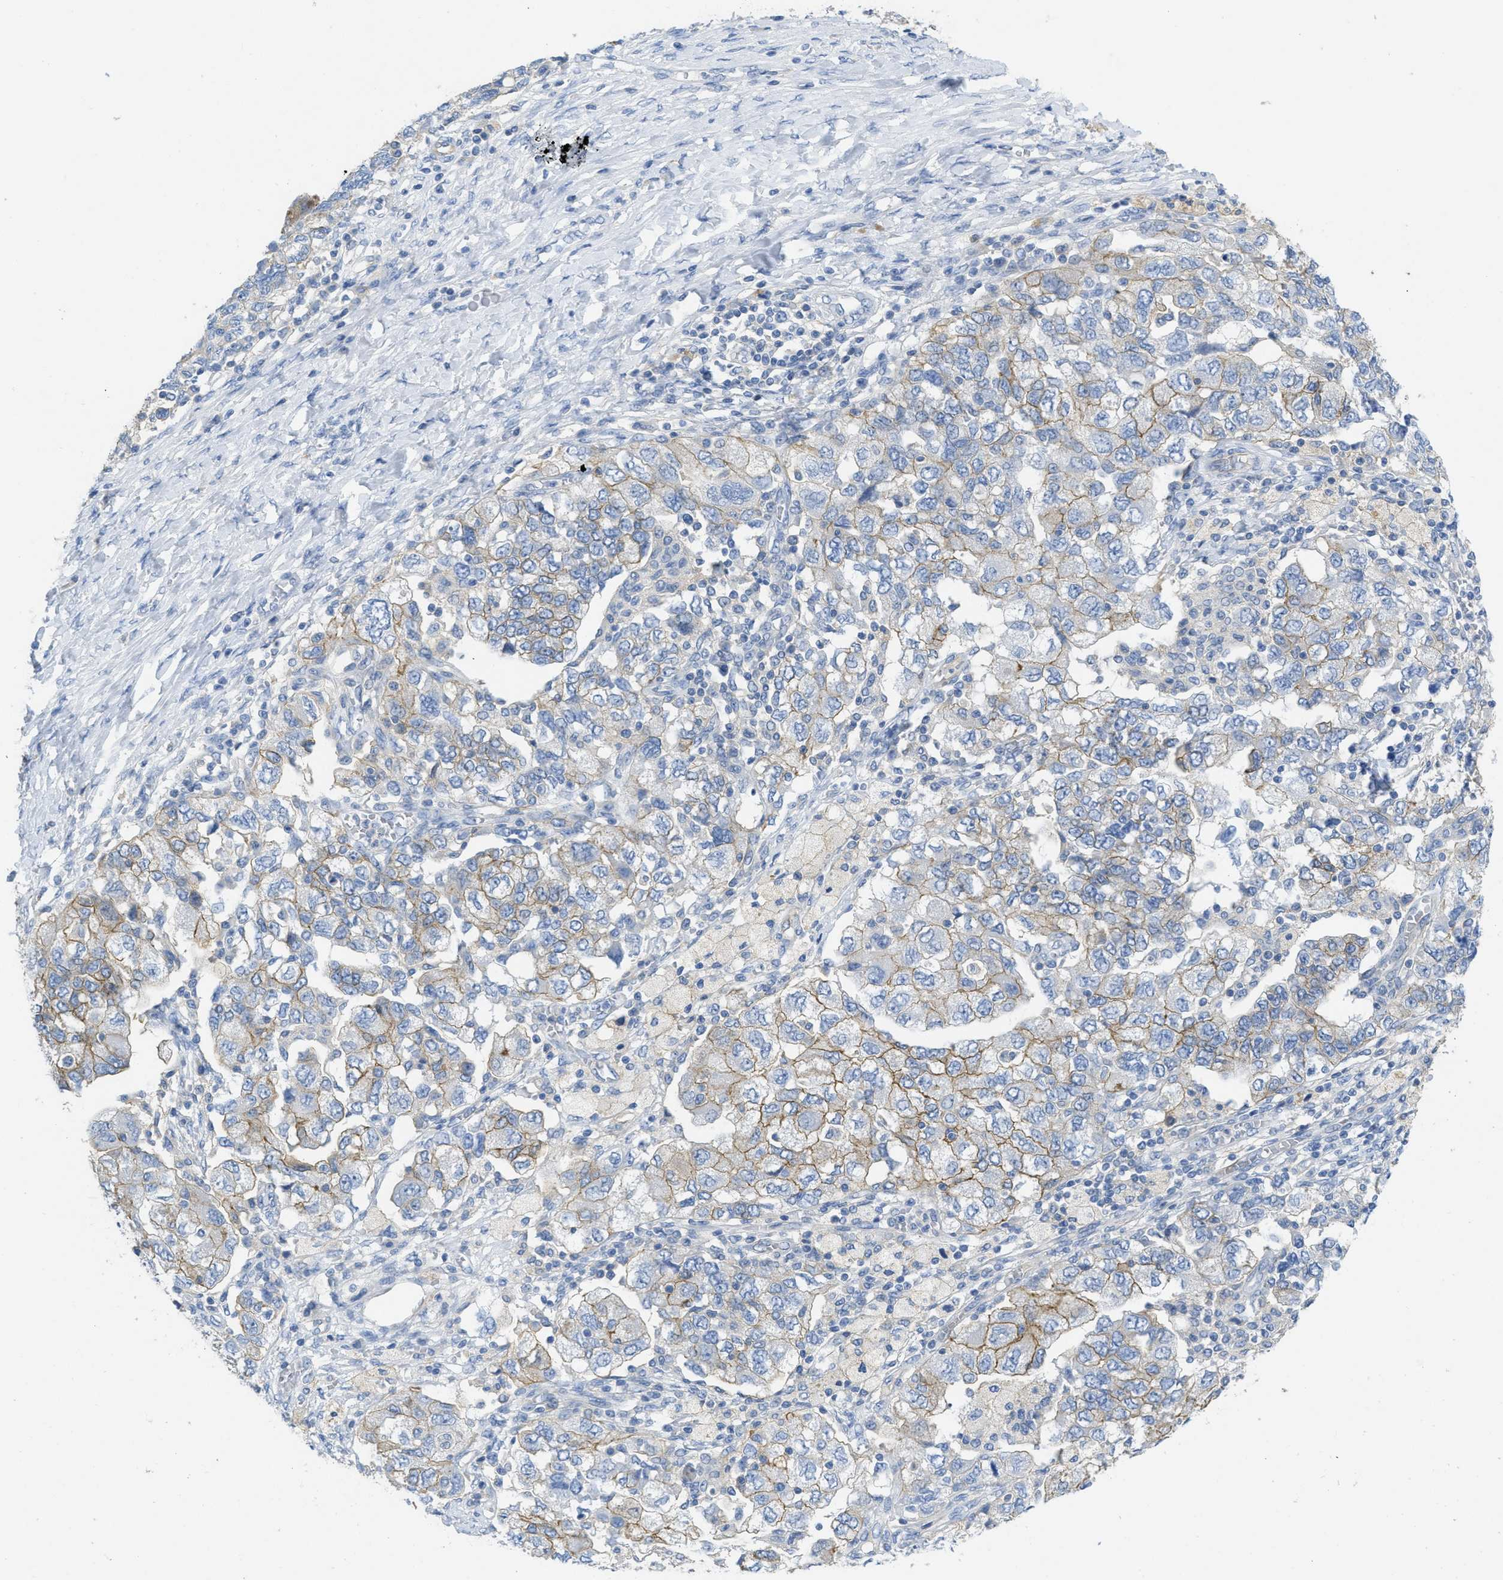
{"staining": {"intensity": "moderate", "quantity": ">75%", "location": "cytoplasmic/membranous"}, "tissue": "ovarian cancer", "cell_type": "Tumor cells", "image_type": "cancer", "snomed": [{"axis": "morphology", "description": "Carcinoma, NOS"}, {"axis": "morphology", "description": "Cystadenocarcinoma, serous, NOS"}, {"axis": "topography", "description": "Ovary"}], "caption": "A photomicrograph of carcinoma (ovarian) stained for a protein exhibits moderate cytoplasmic/membranous brown staining in tumor cells.", "gene": "CNNM4", "patient": {"sex": "female", "age": 69}}